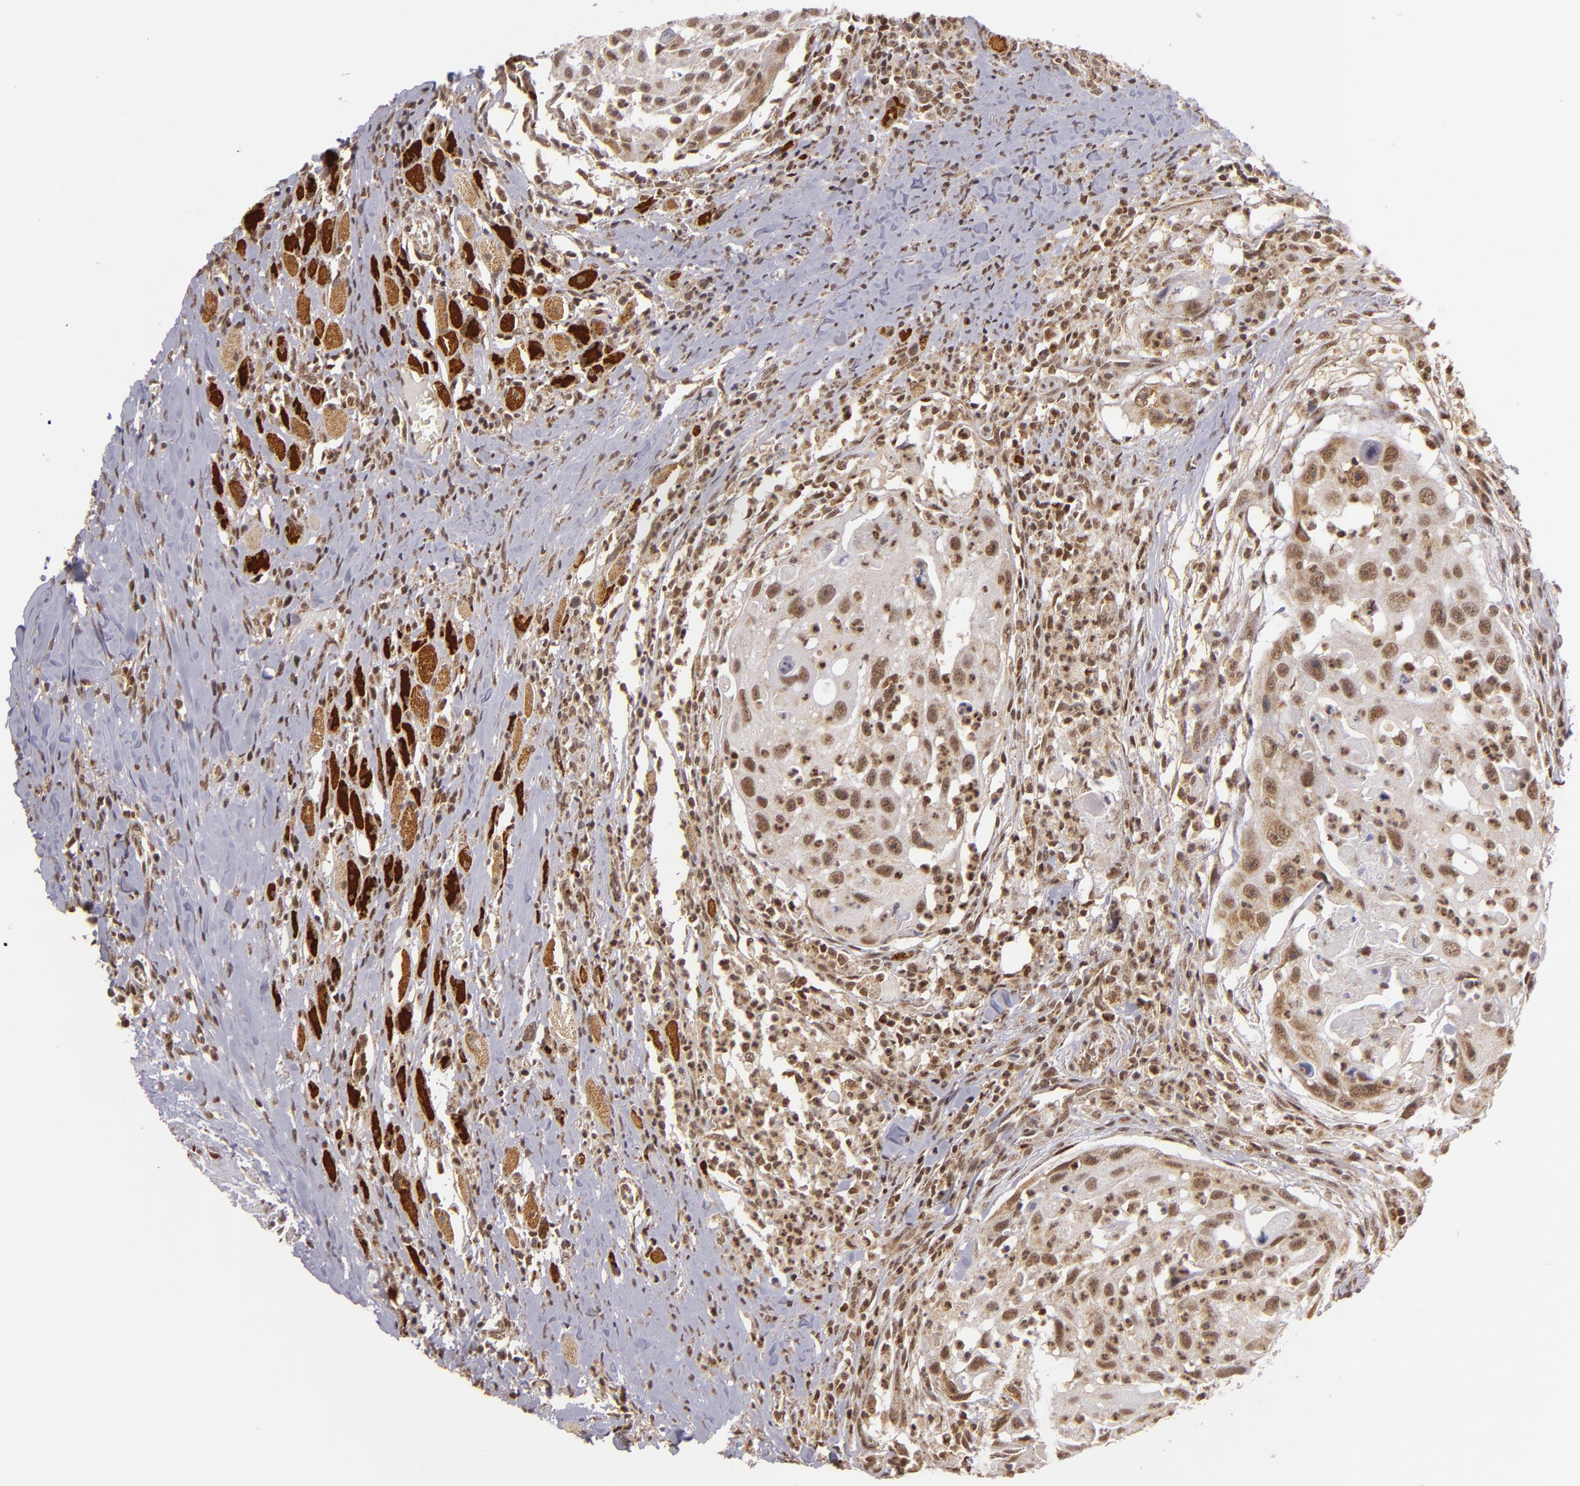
{"staining": {"intensity": "moderate", "quantity": ">75%", "location": "nuclear"}, "tissue": "head and neck cancer", "cell_type": "Tumor cells", "image_type": "cancer", "snomed": [{"axis": "morphology", "description": "Squamous cell carcinoma, NOS"}, {"axis": "topography", "description": "Head-Neck"}], "caption": "Head and neck cancer (squamous cell carcinoma) was stained to show a protein in brown. There is medium levels of moderate nuclear positivity in approximately >75% of tumor cells.", "gene": "MXD1", "patient": {"sex": "male", "age": 64}}